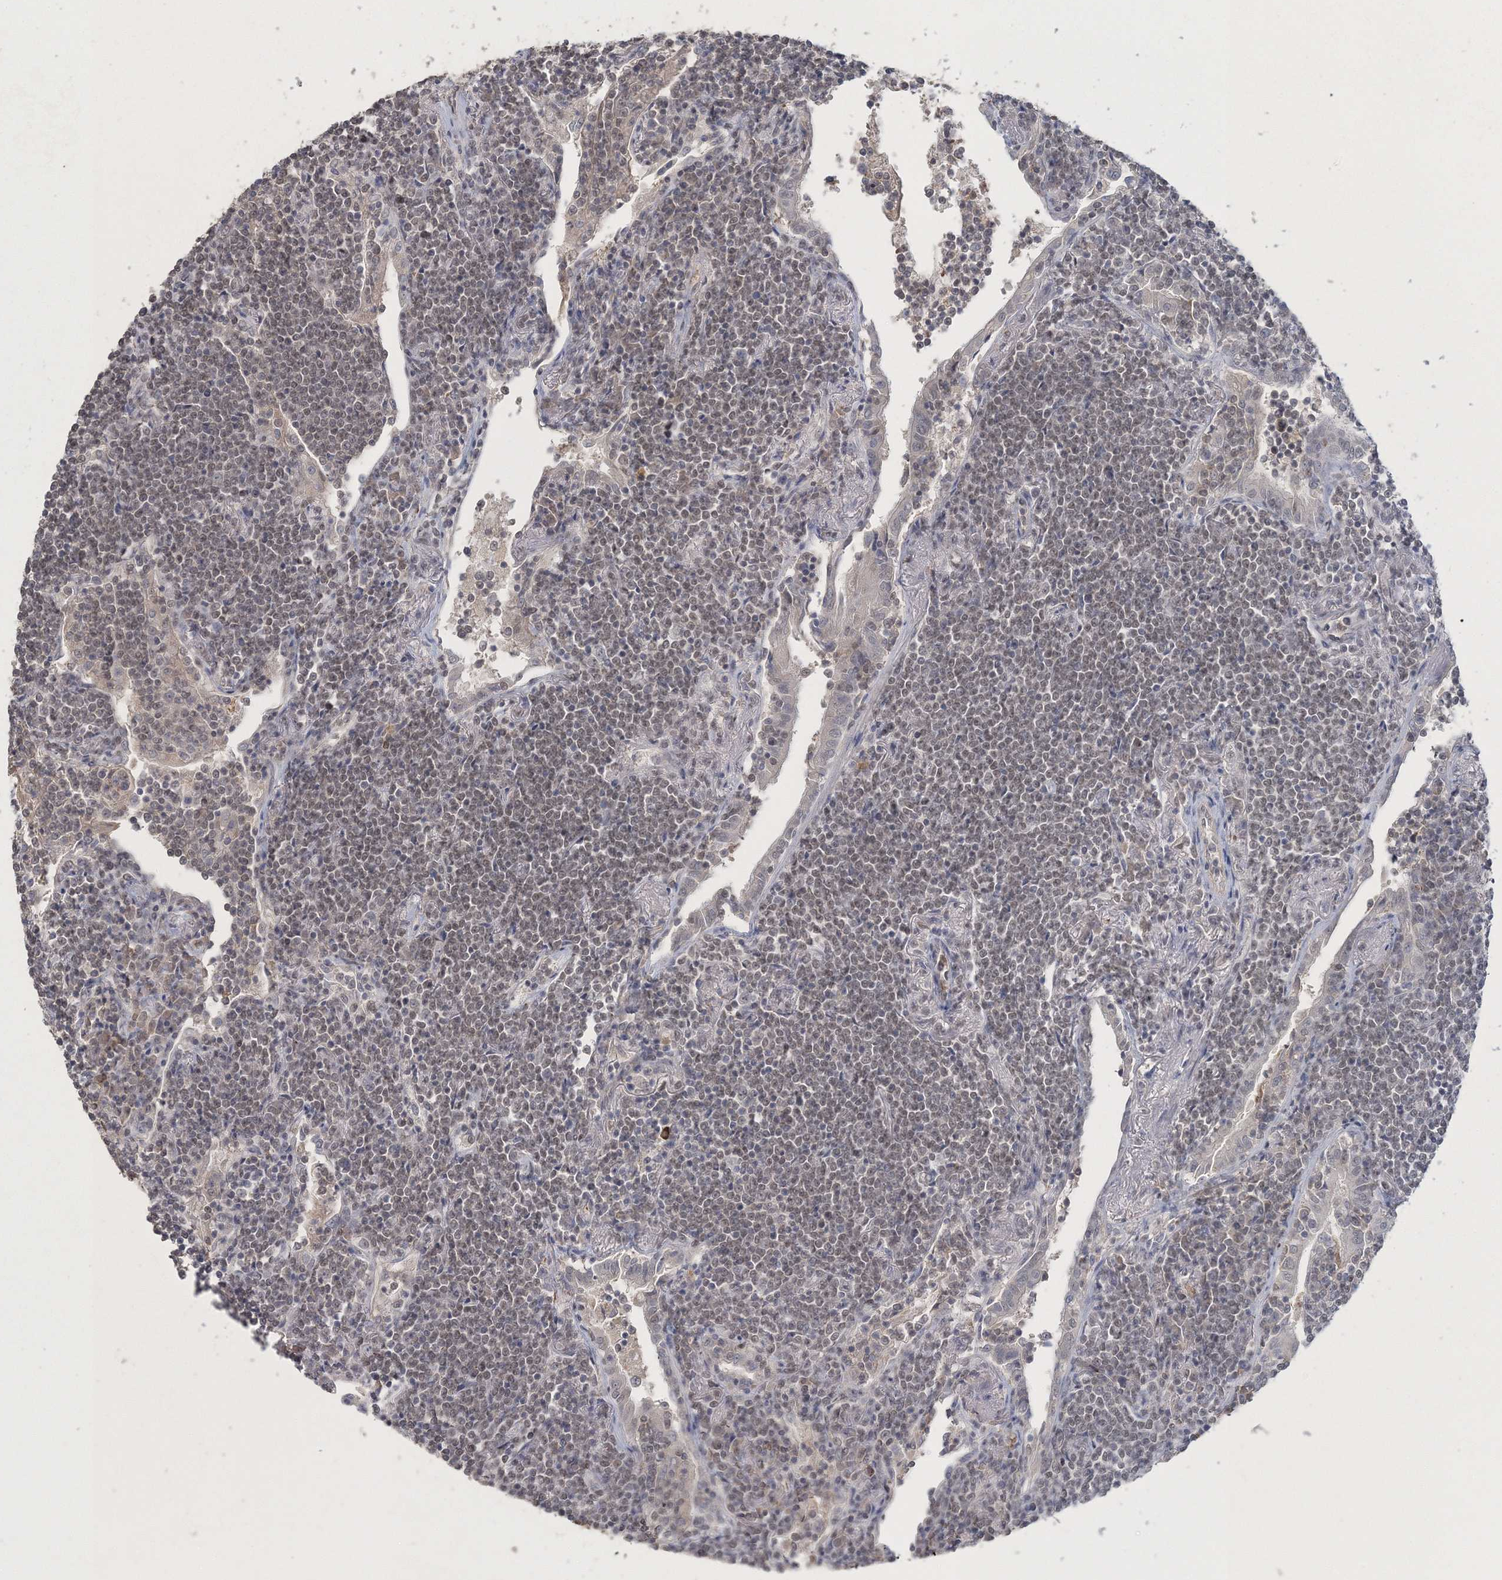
{"staining": {"intensity": "negative", "quantity": "none", "location": "none"}, "tissue": "lymphoma", "cell_type": "Tumor cells", "image_type": "cancer", "snomed": [{"axis": "morphology", "description": "Malignant lymphoma, non-Hodgkin's type, Low grade"}, {"axis": "topography", "description": "Lung"}], "caption": "A high-resolution image shows IHC staining of malignant lymphoma, non-Hodgkin's type (low-grade), which displays no significant positivity in tumor cells.", "gene": "UIMC1", "patient": {"sex": "female", "age": 71}}